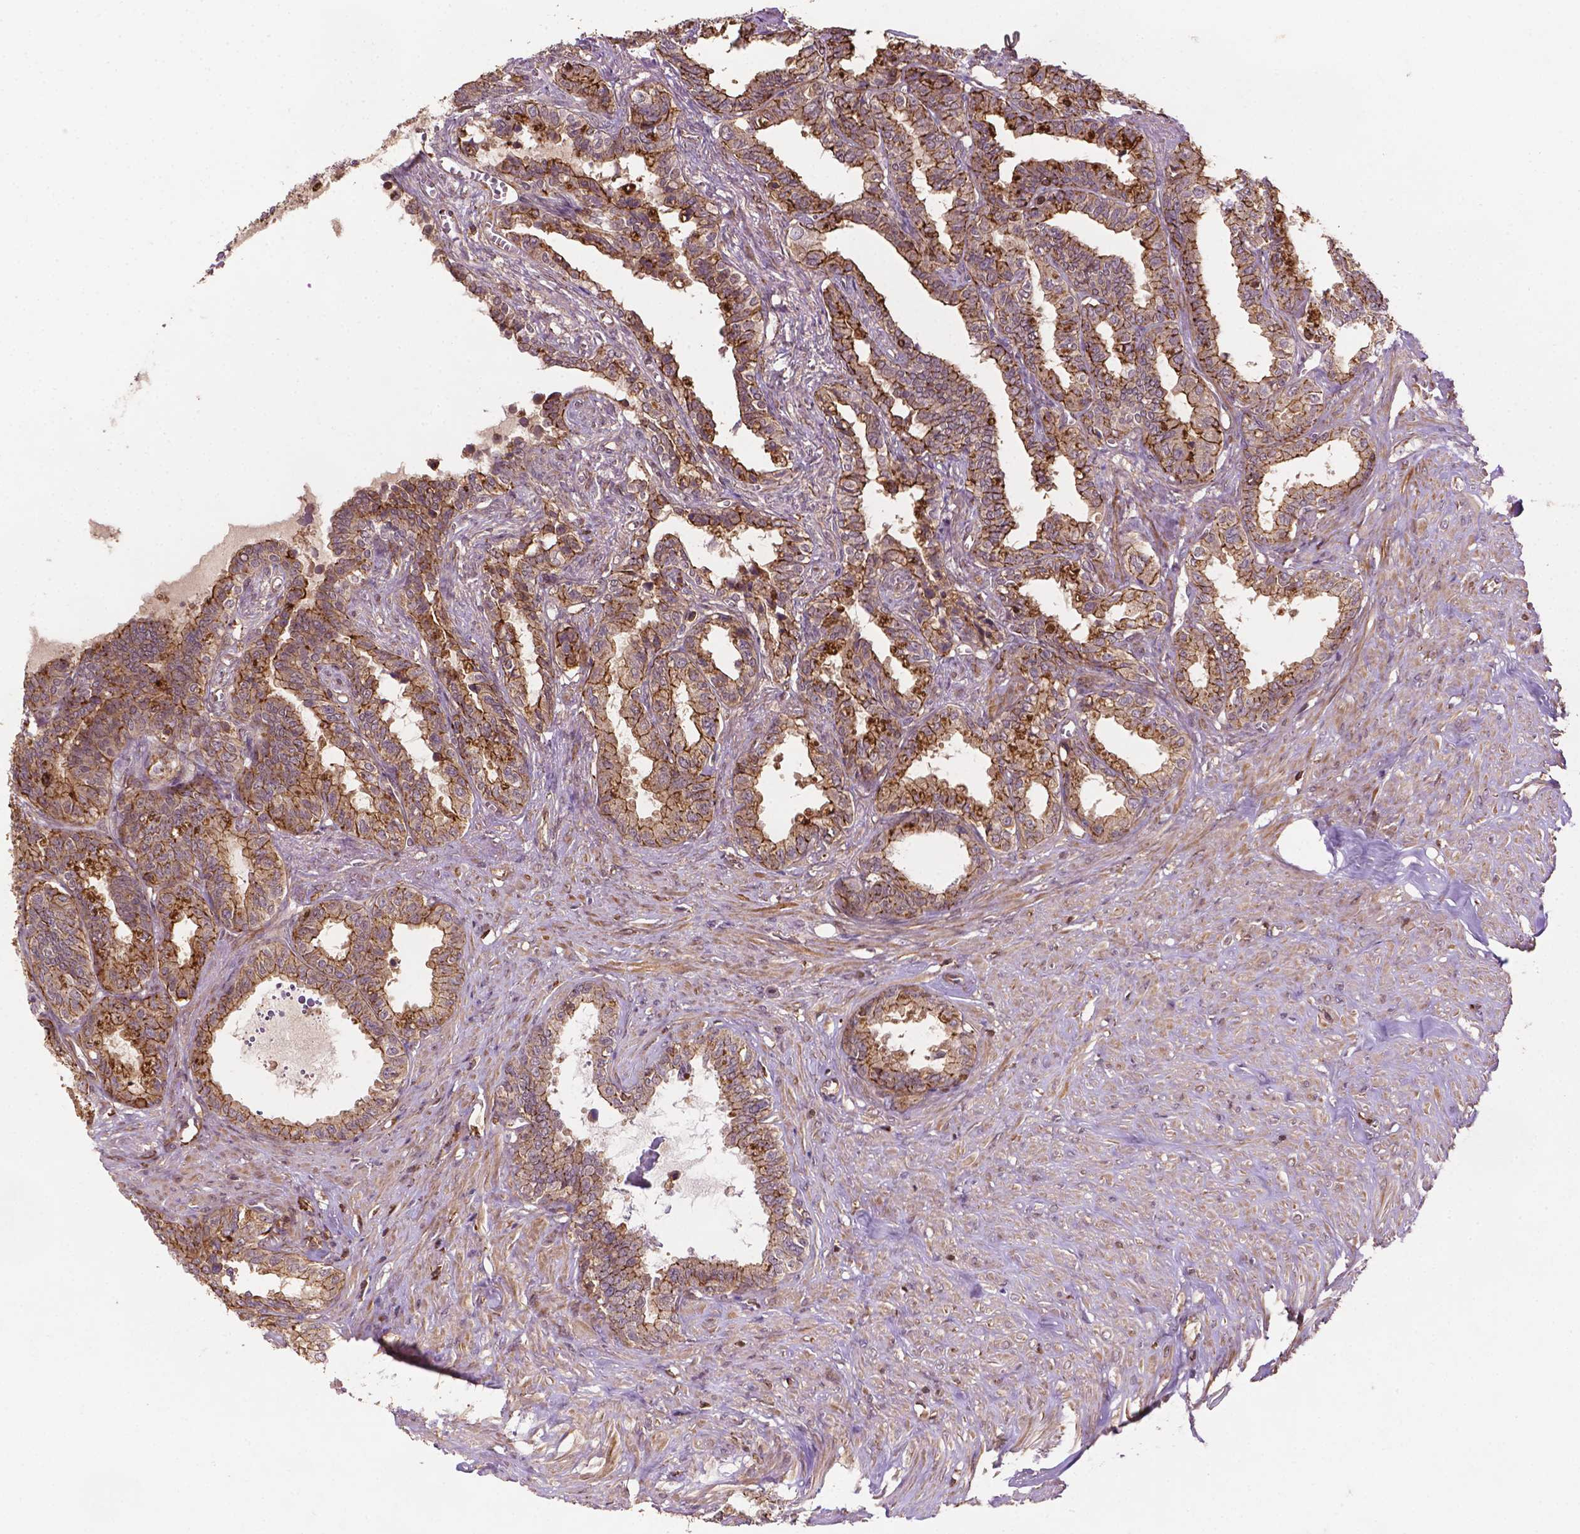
{"staining": {"intensity": "moderate", "quantity": ">75%", "location": "cytoplasmic/membranous"}, "tissue": "seminal vesicle", "cell_type": "Glandular cells", "image_type": "normal", "snomed": [{"axis": "morphology", "description": "Normal tissue, NOS"}, {"axis": "morphology", "description": "Urothelial carcinoma, NOS"}, {"axis": "topography", "description": "Urinary bladder"}, {"axis": "topography", "description": "Seminal veicle"}], "caption": "Immunohistochemical staining of normal seminal vesicle displays moderate cytoplasmic/membranous protein expression in approximately >75% of glandular cells.", "gene": "ZMYND19", "patient": {"sex": "male", "age": 76}}